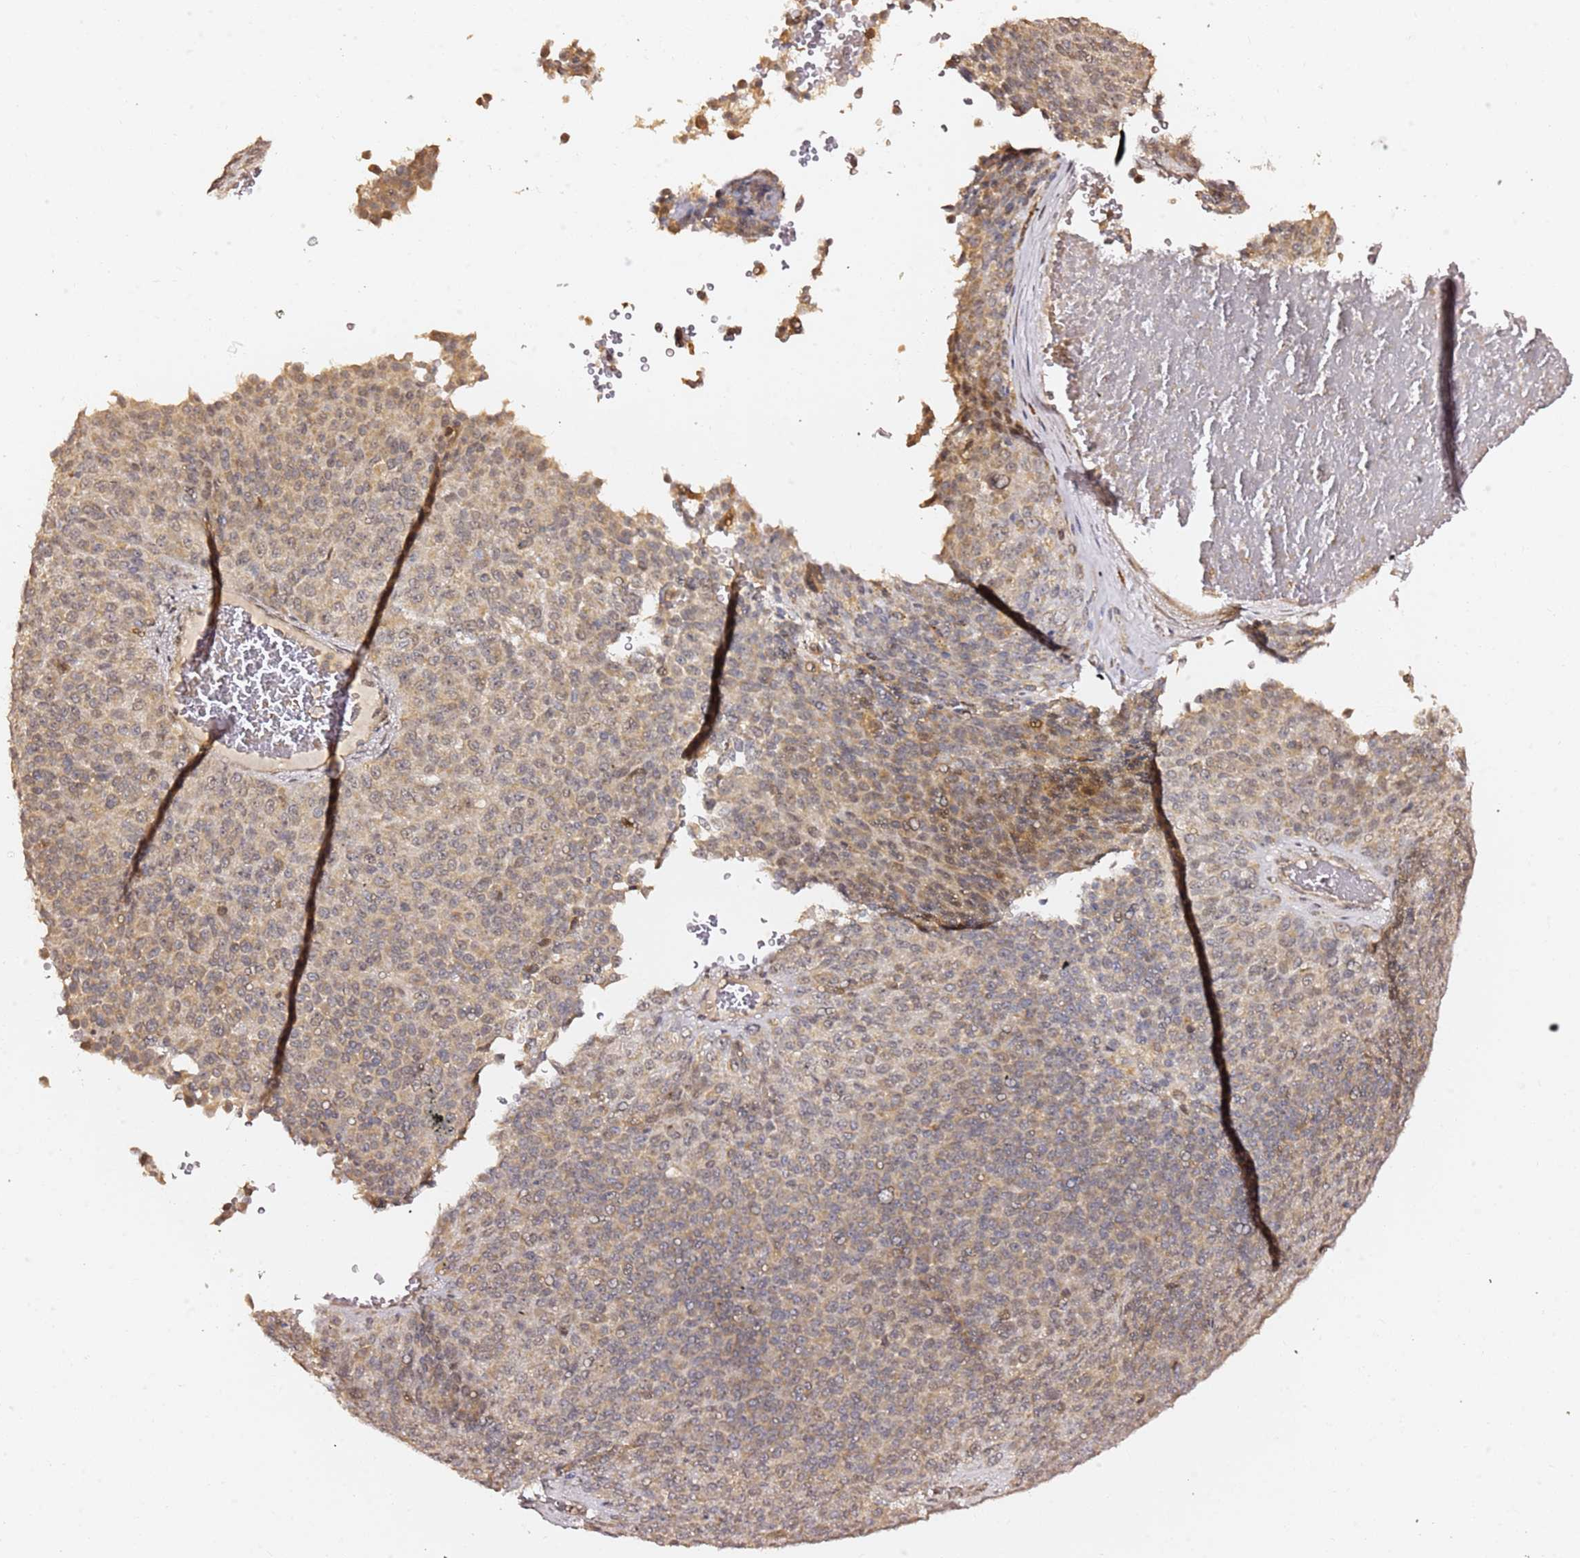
{"staining": {"intensity": "weak", "quantity": ">75%", "location": "cytoplasmic/membranous"}, "tissue": "melanoma", "cell_type": "Tumor cells", "image_type": "cancer", "snomed": [{"axis": "morphology", "description": "Malignant melanoma, Metastatic site"}, {"axis": "topography", "description": "Brain"}], "caption": "Immunohistochemistry (IHC) photomicrograph of neoplastic tissue: melanoma stained using immunohistochemistry (IHC) reveals low levels of weak protein expression localized specifically in the cytoplasmic/membranous of tumor cells, appearing as a cytoplasmic/membranous brown color.", "gene": "OR5V1", "patient": {"sex": "female", "age": 56}}